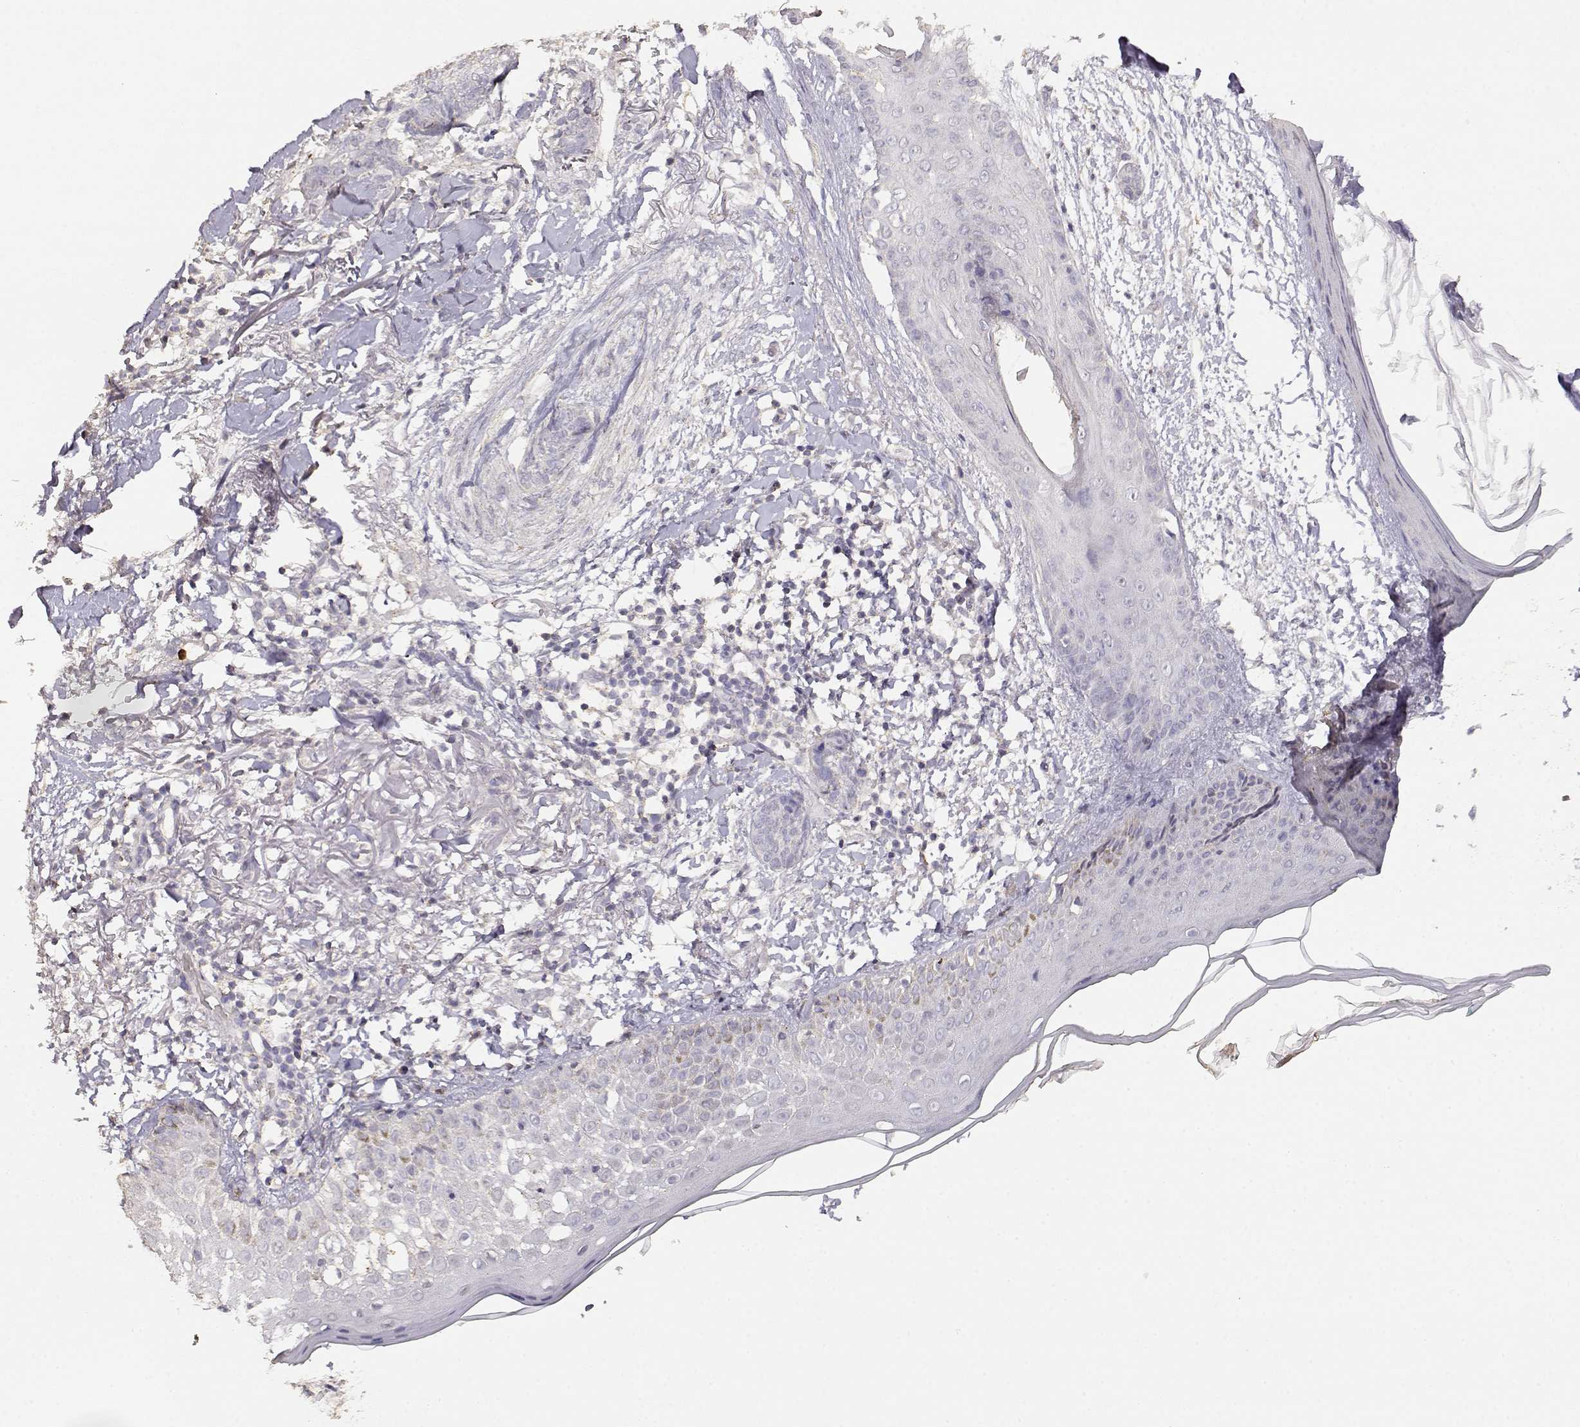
{"staining": {"intensity": "negative", "quantity": "none", "location": "none"}, "tissue": "skin cancer", "cell_type": "Tumor cells", "image_type": "cancer", "snomed": [{"axis": "morphology", "description": "Normal tissue, NOS"}, {"axis": "morphology", "description": "Basal cell carcinoma"}, {"axis": "topography", "description": "Skin"}], "caption": "Tumor cells are negative for protein expression in human skin basal cell carcinoma.", "gene": "TNFRSF10C", "patient": {"sex": "male", "age": 84}}